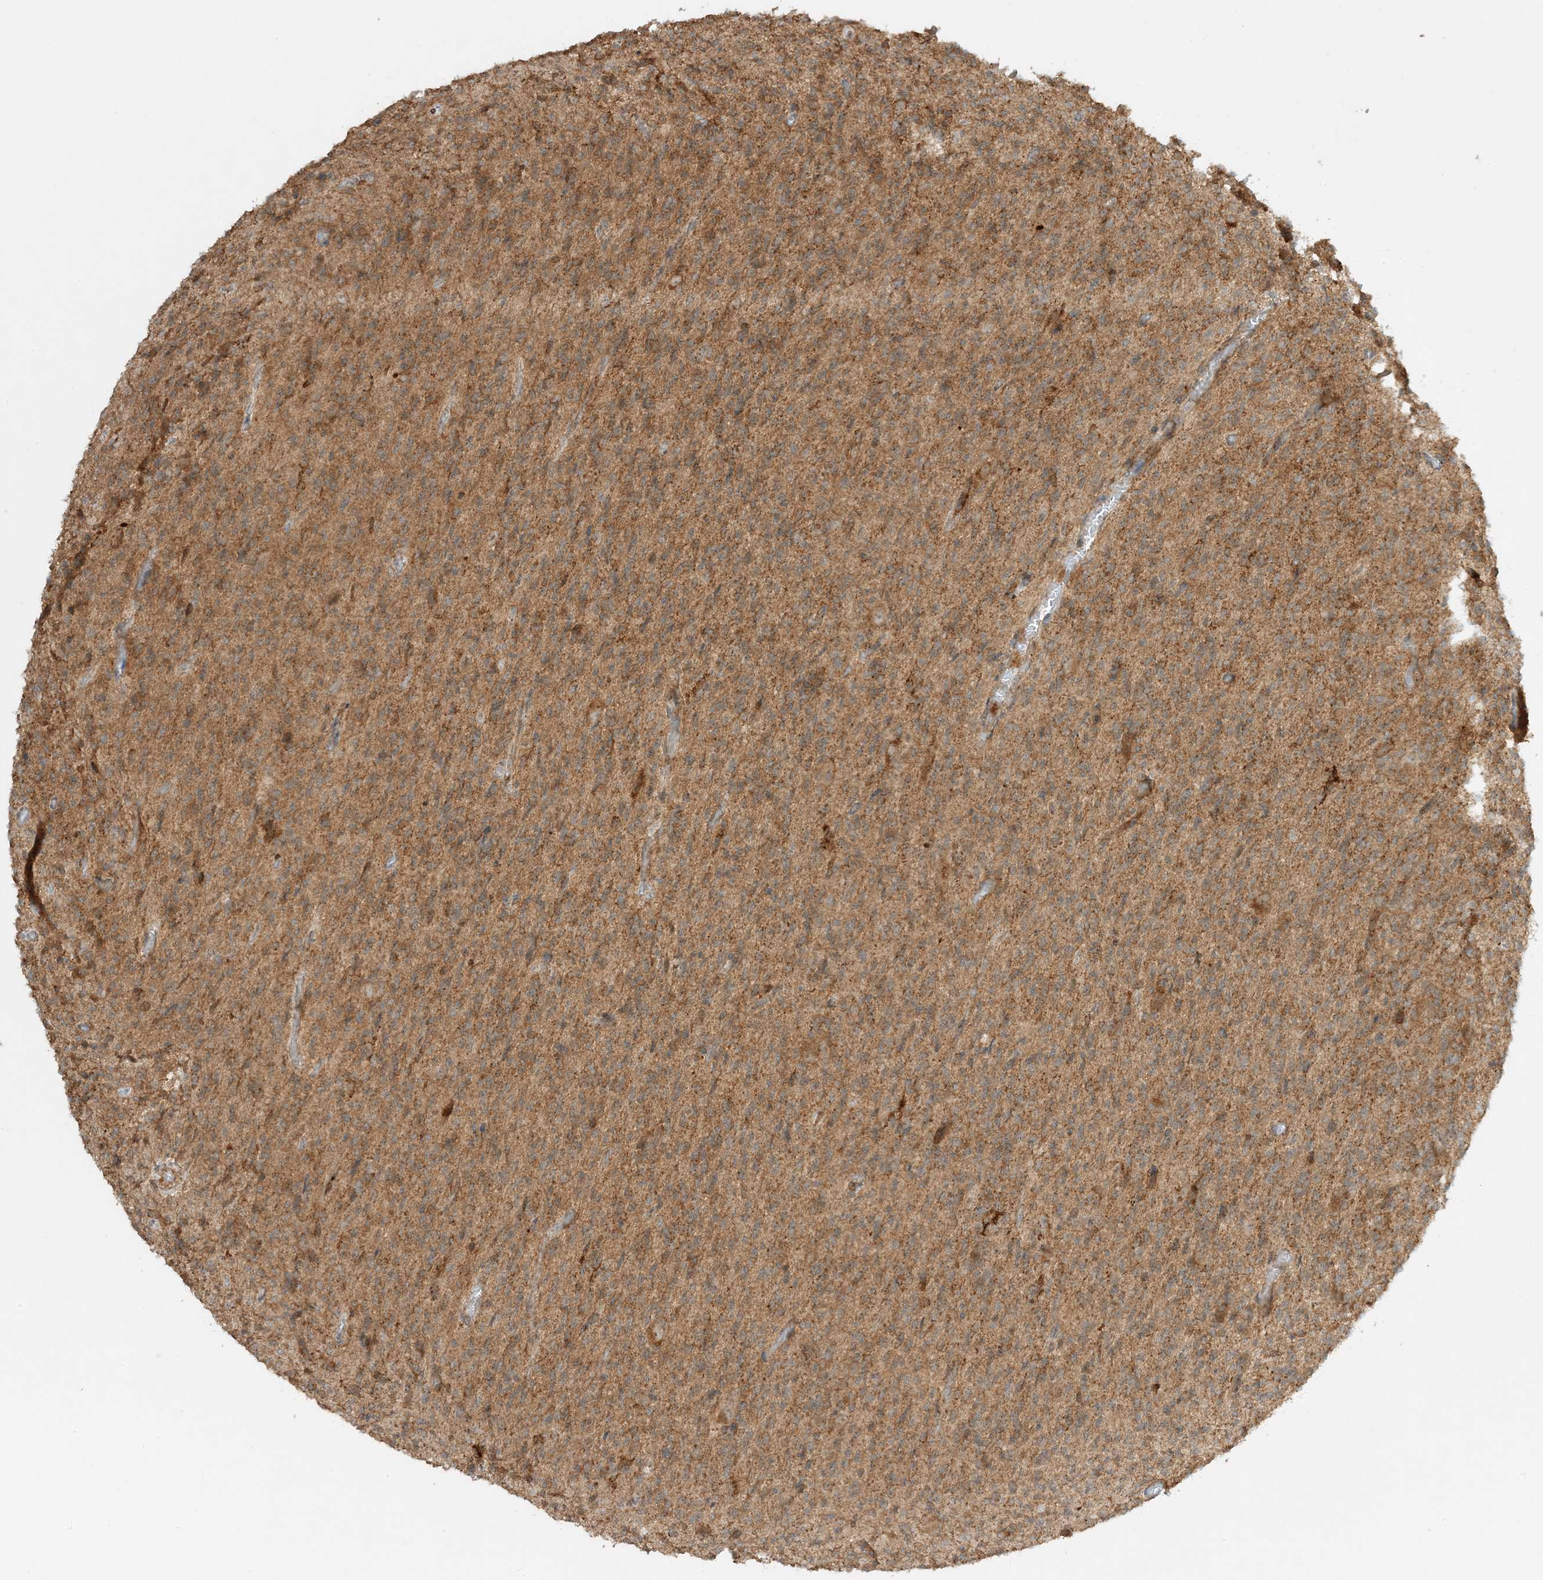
{"staining": {"intensity": "weak", "quantity": ">75%", "location": "cytoplasmic/membranous"}, "tissue": "glioma", "cell_type": "Tumor cells", "image_type": "cancer", "snomed": [{"axis": "morphology", "description": "Glioma, malignant, High grade"}, {"axis": "topography", "description": "Brain"}], "caption": "Human malignant glioma (high-grade) stained with a brown dye demonstrates weak cytoplasmic/membranous positive expression in about >75% of tumor cells.", "gene": "XRN1", "patient": {"sex": "female", "age": 57}}